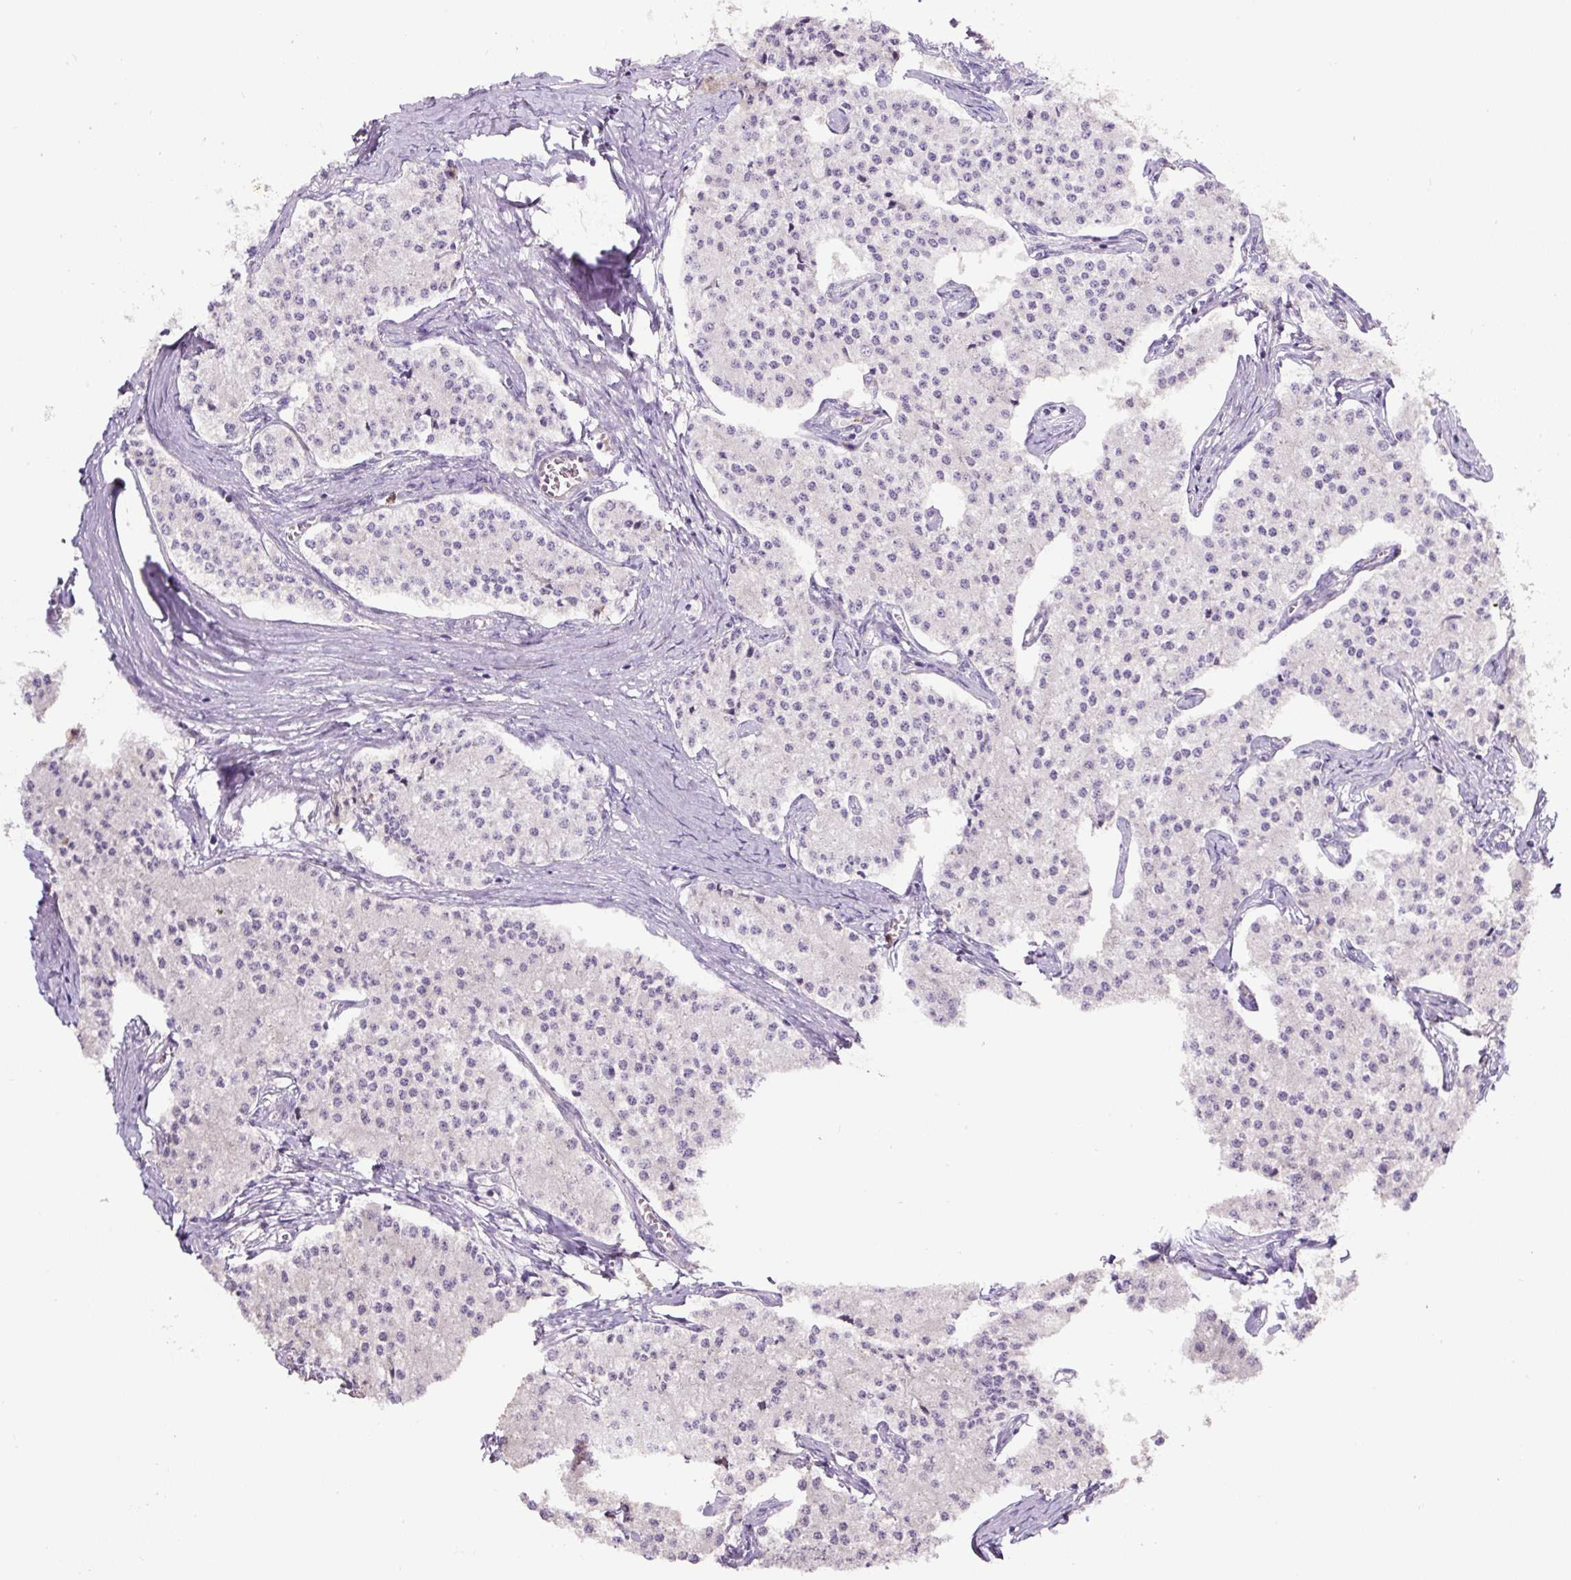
{"staining": {"intensity": "negative", "quantity": "none", "location": "none"}, "tissue": "carcinoid", "cell_type": "Tumor cells", "image_type": "cancer", "snomed": [{"axis": "morphology", "description": "Carcinoid, malignant, NOS"}, {"axis": "topography", "description": "Colon"}], "caption": "Immunohistochemistry (IHC) photomicrograph of neoplastic tissue: human carcinoid (malignant) stained with DAB (3,3'-diaminobenzidine) displays no significant protein staining in tumor cells. Brightfield microscopy of IHC stained with DAB (brown) and hematoxylin (blue), captured at high magnification.", "gene": "HPS4", "patient": {"sex": "female", "age": 52}}